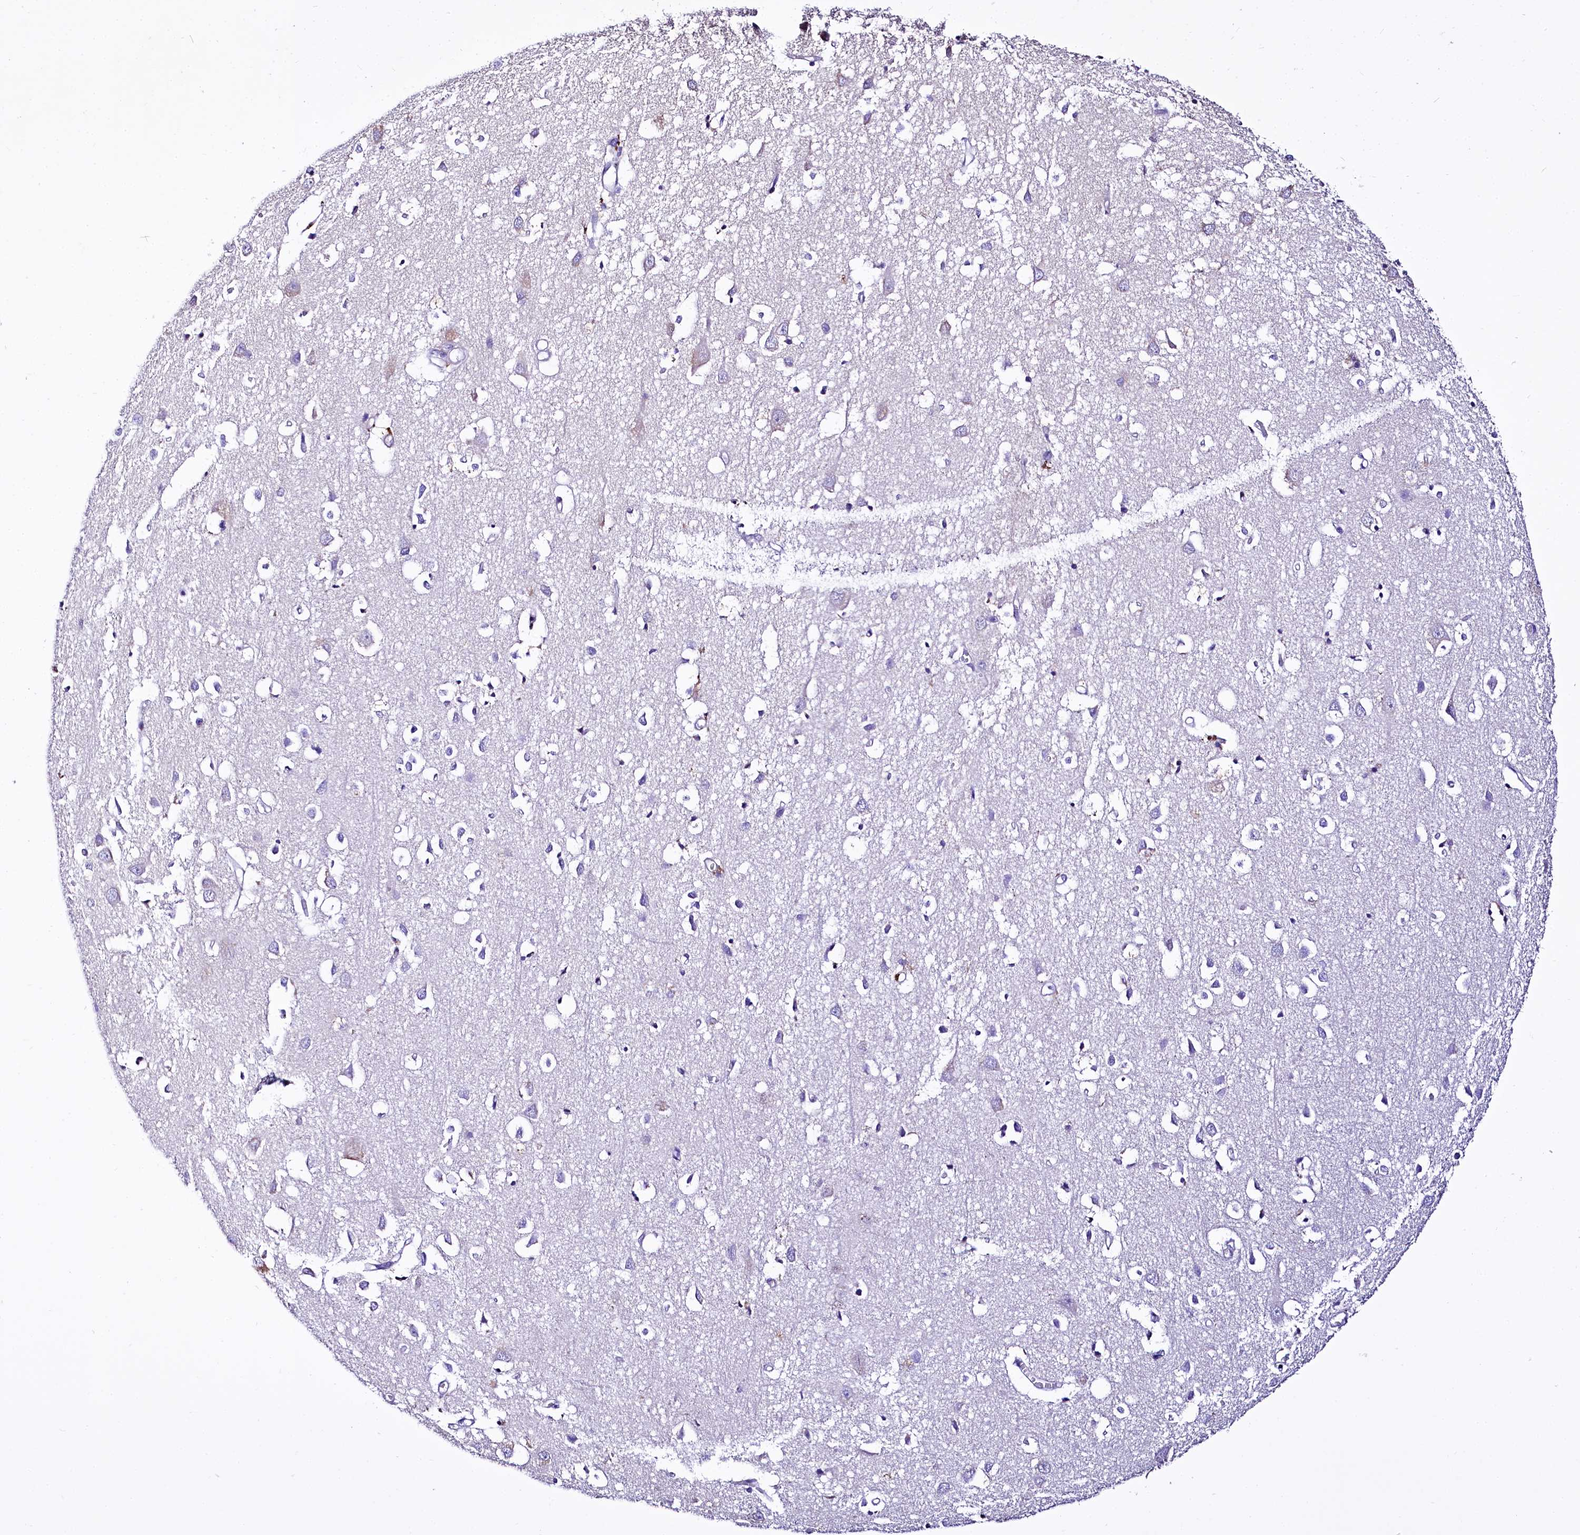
{"staining": {"intensity": "negative", "quantity": "none", "location": "none"}, "tissue": "cerebral cortex", "cell_type": "Endothelial cells", "image_type": "normal", "snomed": [{"axis": "morphology", "description": "Normal tissue, NOS"}, {"axis": "topography", "description": "Cerebral cortex"}], "caption": "Endothelial cells show no significant protein expression in normal cerebral cortex. (DAB immunohistochemistry (IHC) visualized using brightfield microscopy, high magnification).", "gene": "A2ML1", "patient": {"sex": "female", "age": 64}}